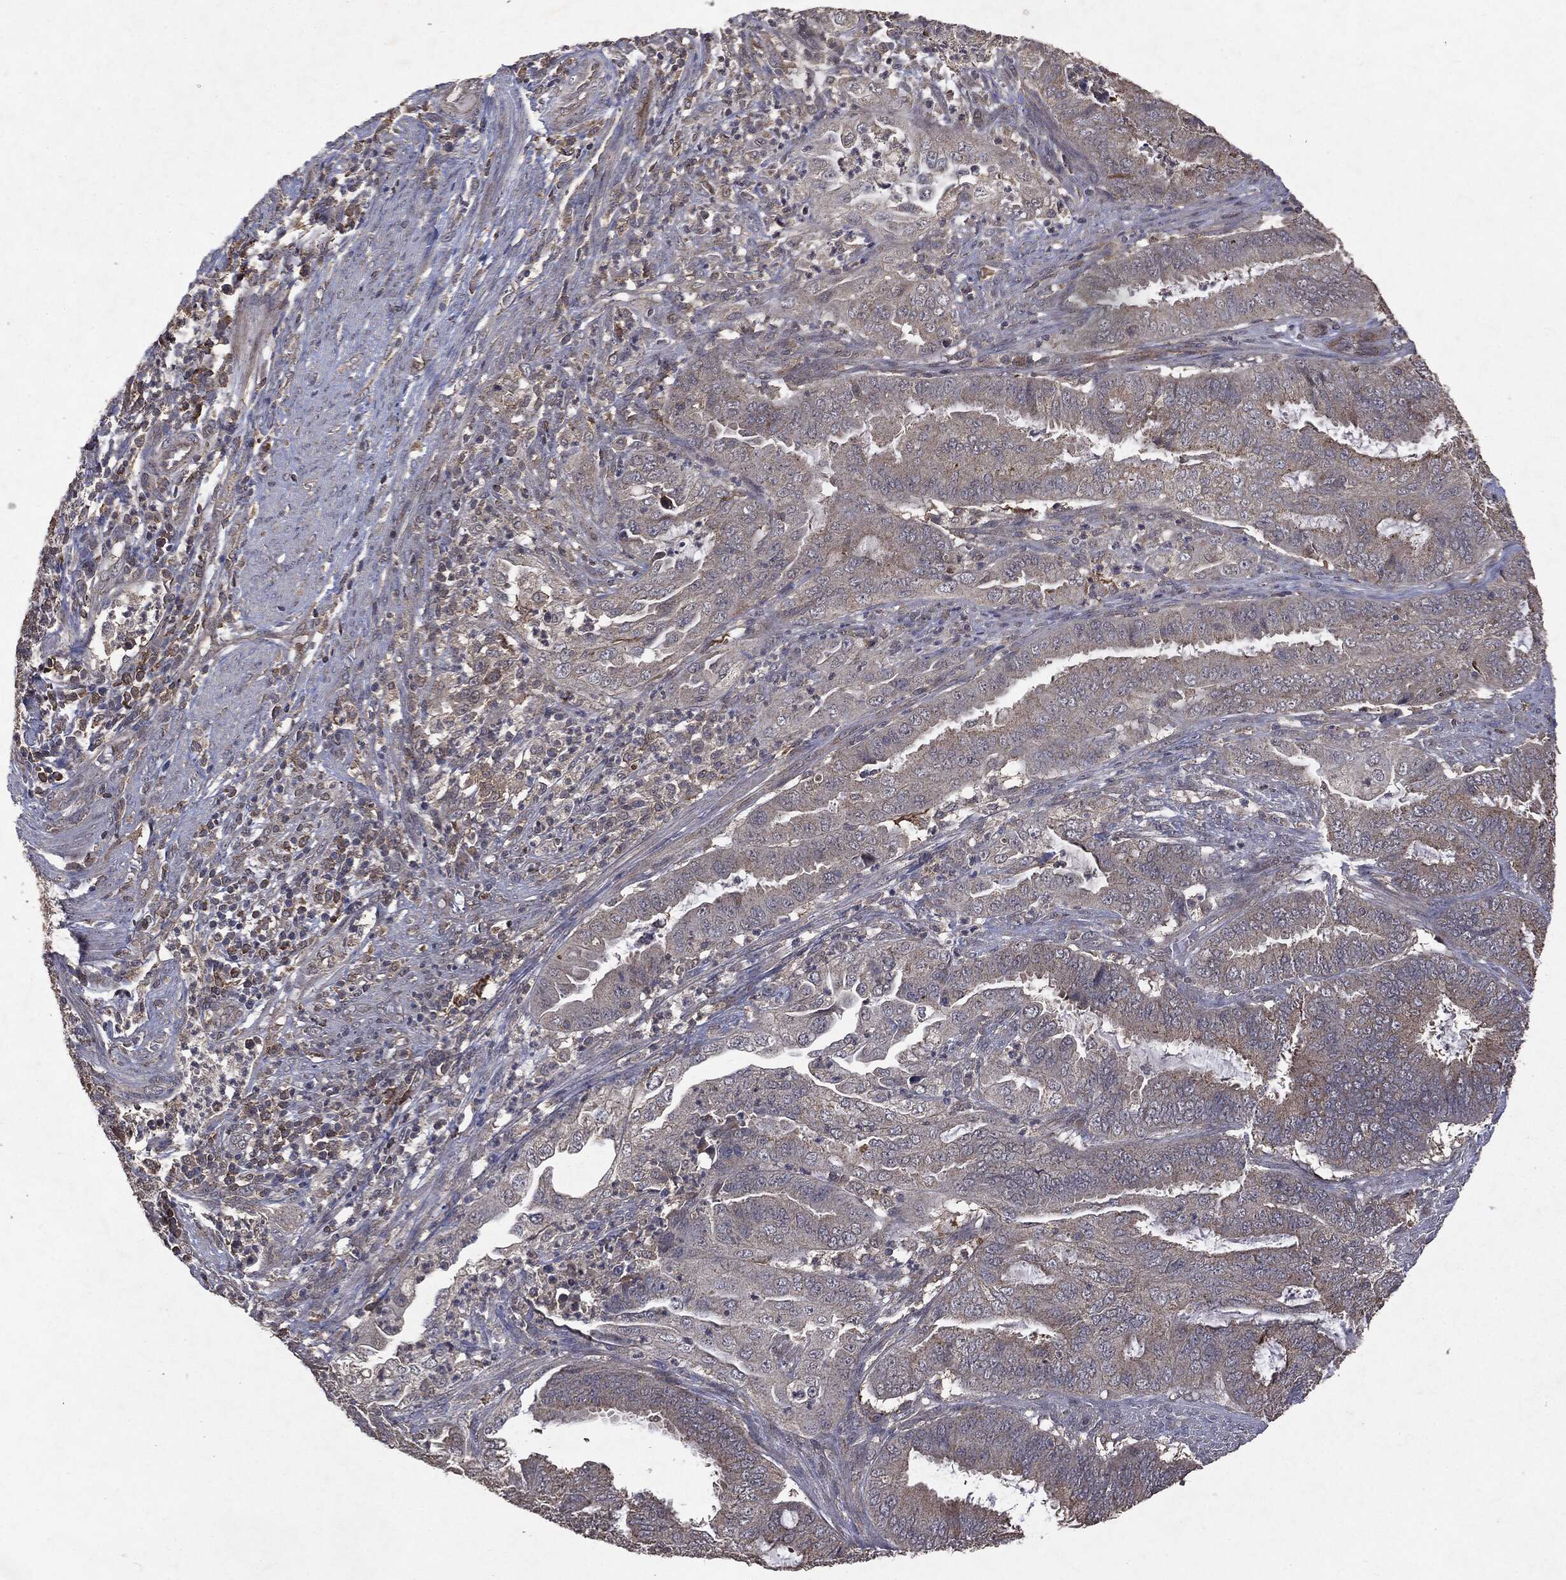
{"staining": {"intensity": "negative", "quantity": "none", "location": "none"}, "tissue": "endometrial cancer", "cell_type": "Tumor cells", "image_type": "cancer", "snomed": [{"axis": "morphology", "description": "Adenocarcinoma, NOS"}, {"axis": "topography", "description": "Endometrium"}], "caption": "The histopathology image shows no significant expression in tumor cells of endometrial adenocarcinoma.", "gene": "PTEN", "patient": {"sex": "female", "age": 51}}